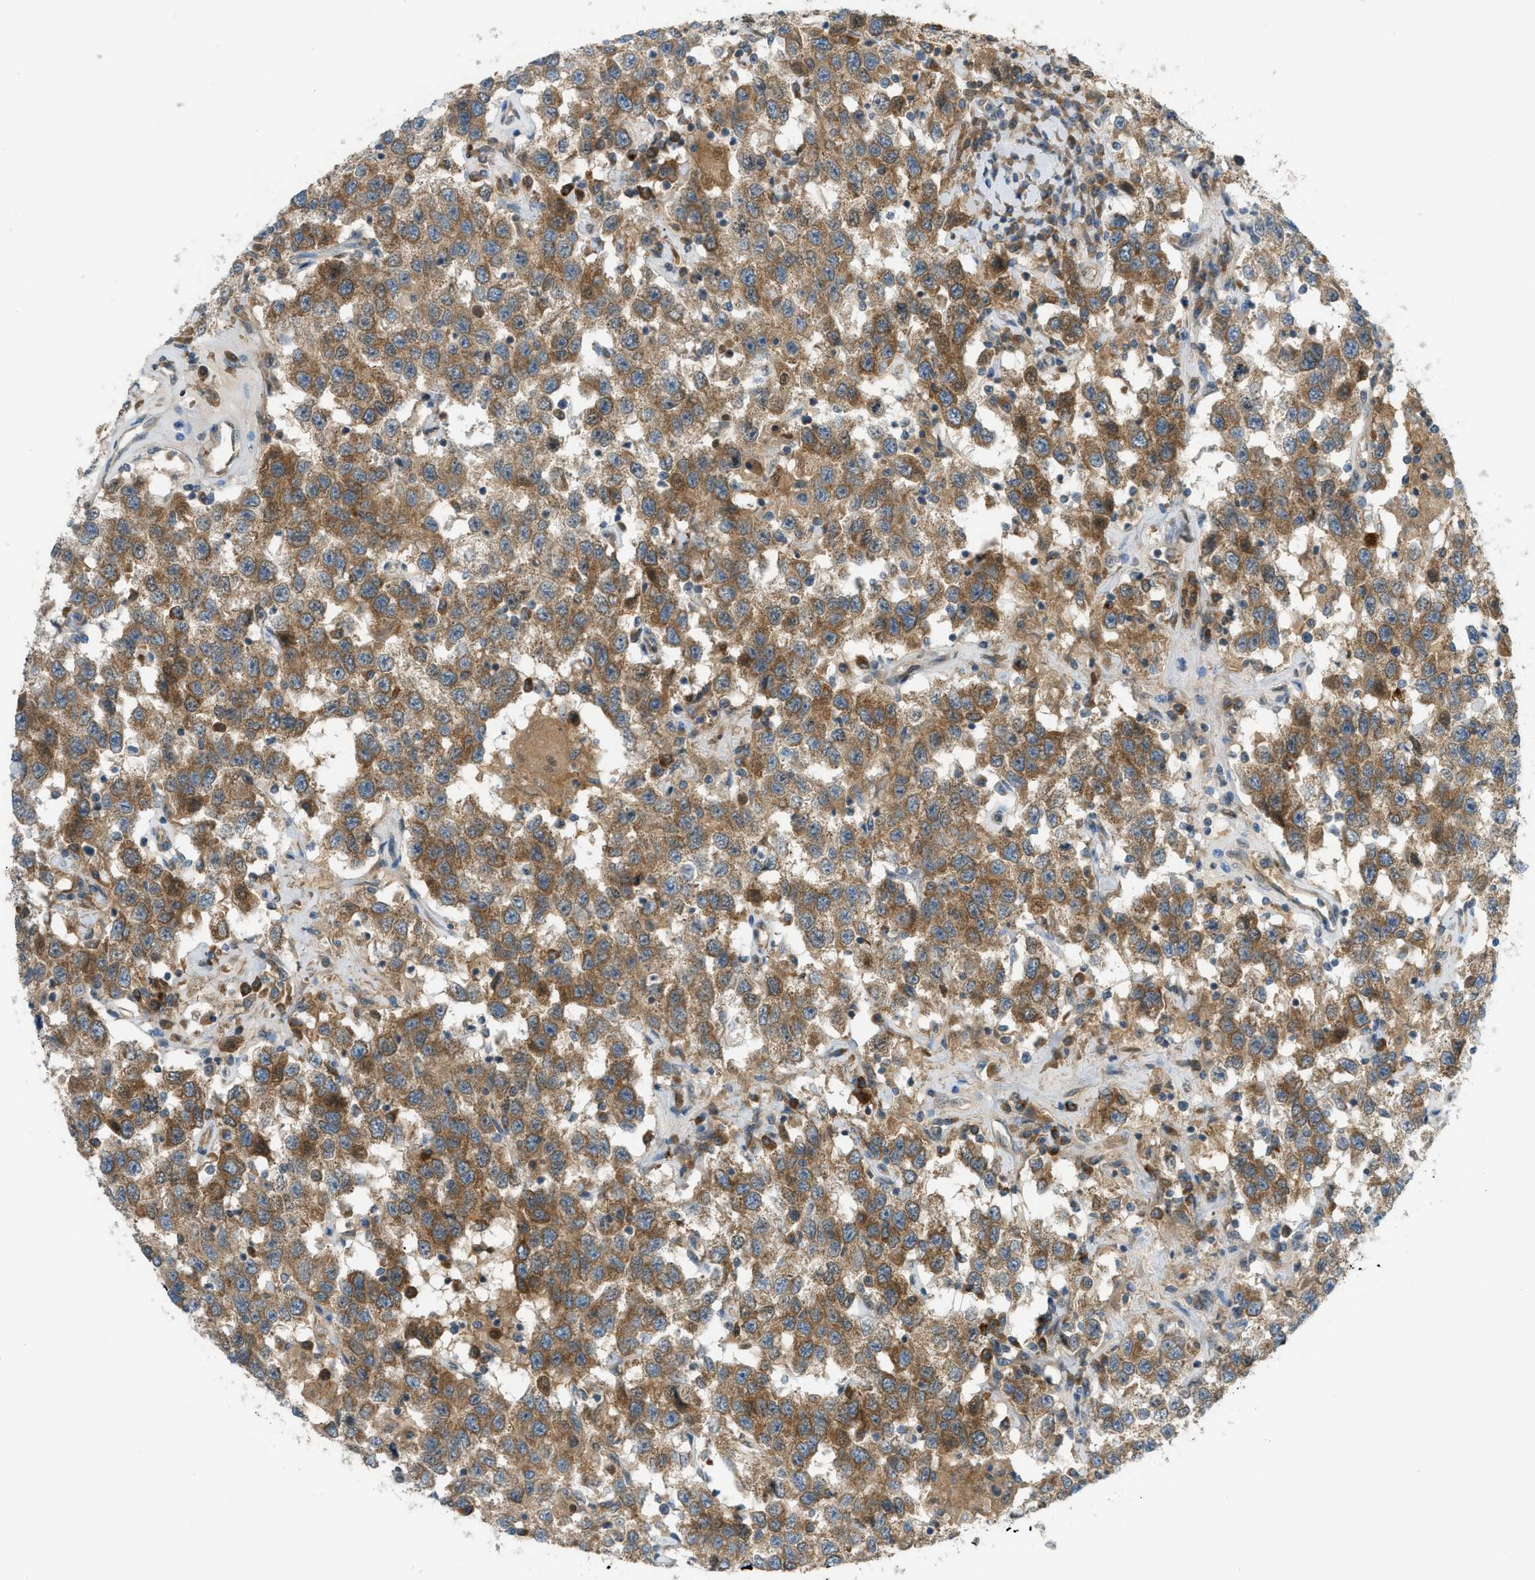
{"staining": {"intensity": "moderate", "quantity": ">75%", "location": "cytoplasmic/membranous"}, "tissue": "testis cancer", "cell_type": "Tumor cells", "image_type": "cancer", "snomed": [{"axis": "morphology", "description": "Seminoma, NOS"}, {"axis": "topography", "description": "Testis"}], "caption": "Human seminoma (testis) stained with a protein marker displays moderate staining in tumor cells.", "gene": "DYRK1A", "patient": {"sex": "male", "age": 41}}